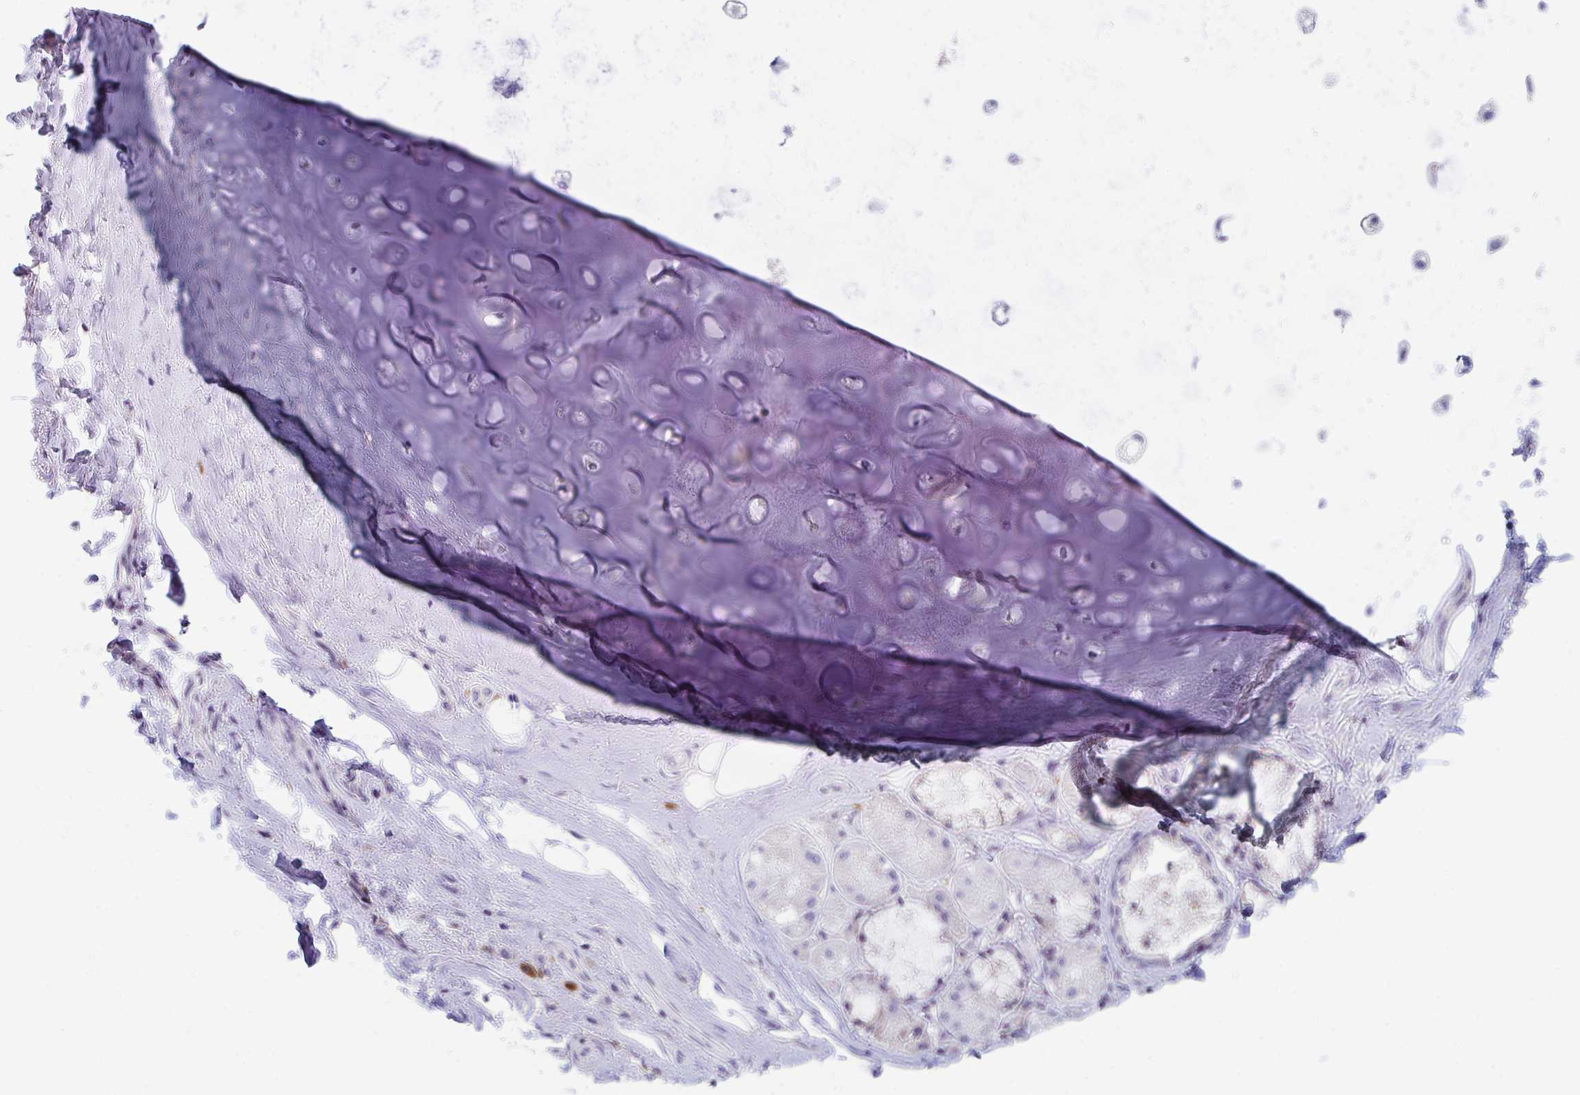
{"staining": {"intensity": "negative", "quantity": "none", "location": "none"}, "tissue": "soft tissue", "cell_type": "Chondrocytes", "image_type": "normal", "snomed": [{"axis": "morphology", "description": "Normal tissue, NOS"}, {"axis": "topography", "description": "Cartilage tissue"}, {"axis": "topography", "description": "Bronchus"}], "caption": "The immunohistochemistry photomicrograph has no significant expression in chondrocytes of soft tissue.", "gene": "EIF1AD", "patient": {"sex": "male", "age": 64}}